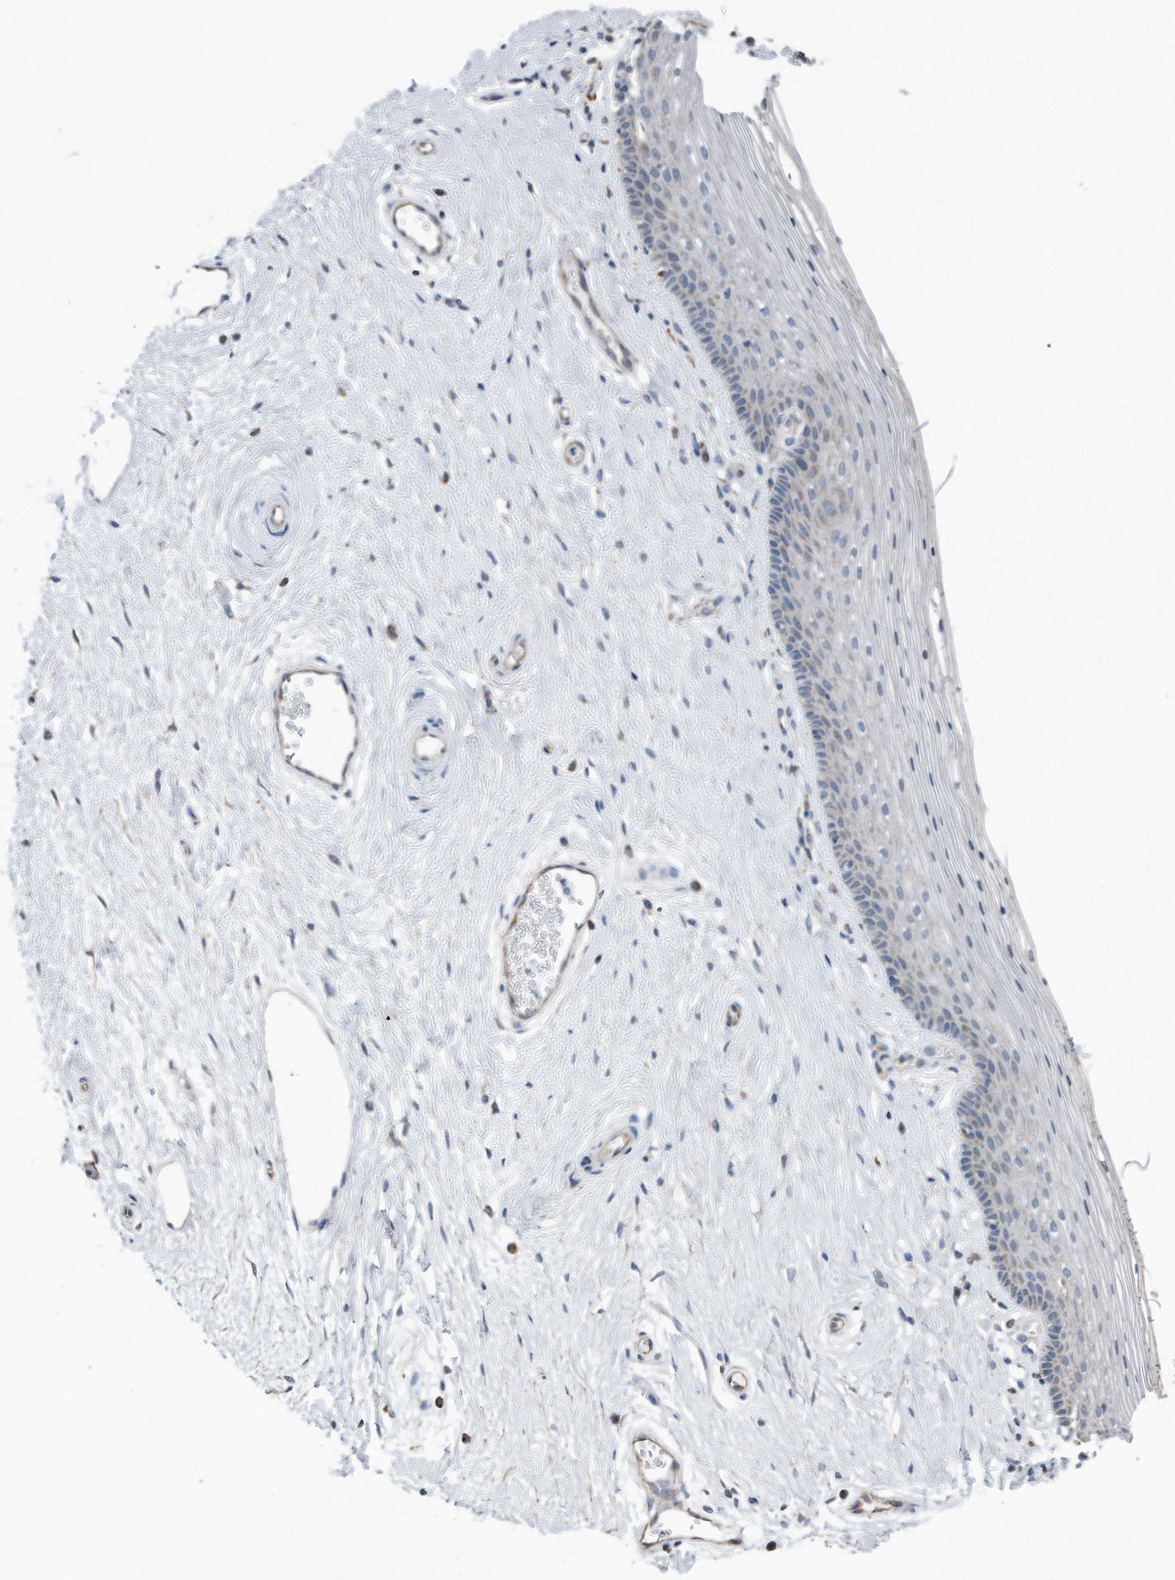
{"staining": {"intensity": "negative", "quantity": "none", "location": "none"}, "tissue": "vagina", "cell_type": "Squamous epithelial cells", "image_type": "normal", "snomed": [{"axis": "morphology", "description": "Normal tissue, NOS"}, {"axis": "topography", "description": "Vagina"}], "caption": "An immunohistochemistry micrograph of normal vagina is shown. There is no staining in squamous epithelial cells of vagina. (DAB (3,3'-diaminobenzidine) IHC with hematoxylin counter stain).", "gene": "ZNF772", "patient": {"sex": "female", "age": 46}}